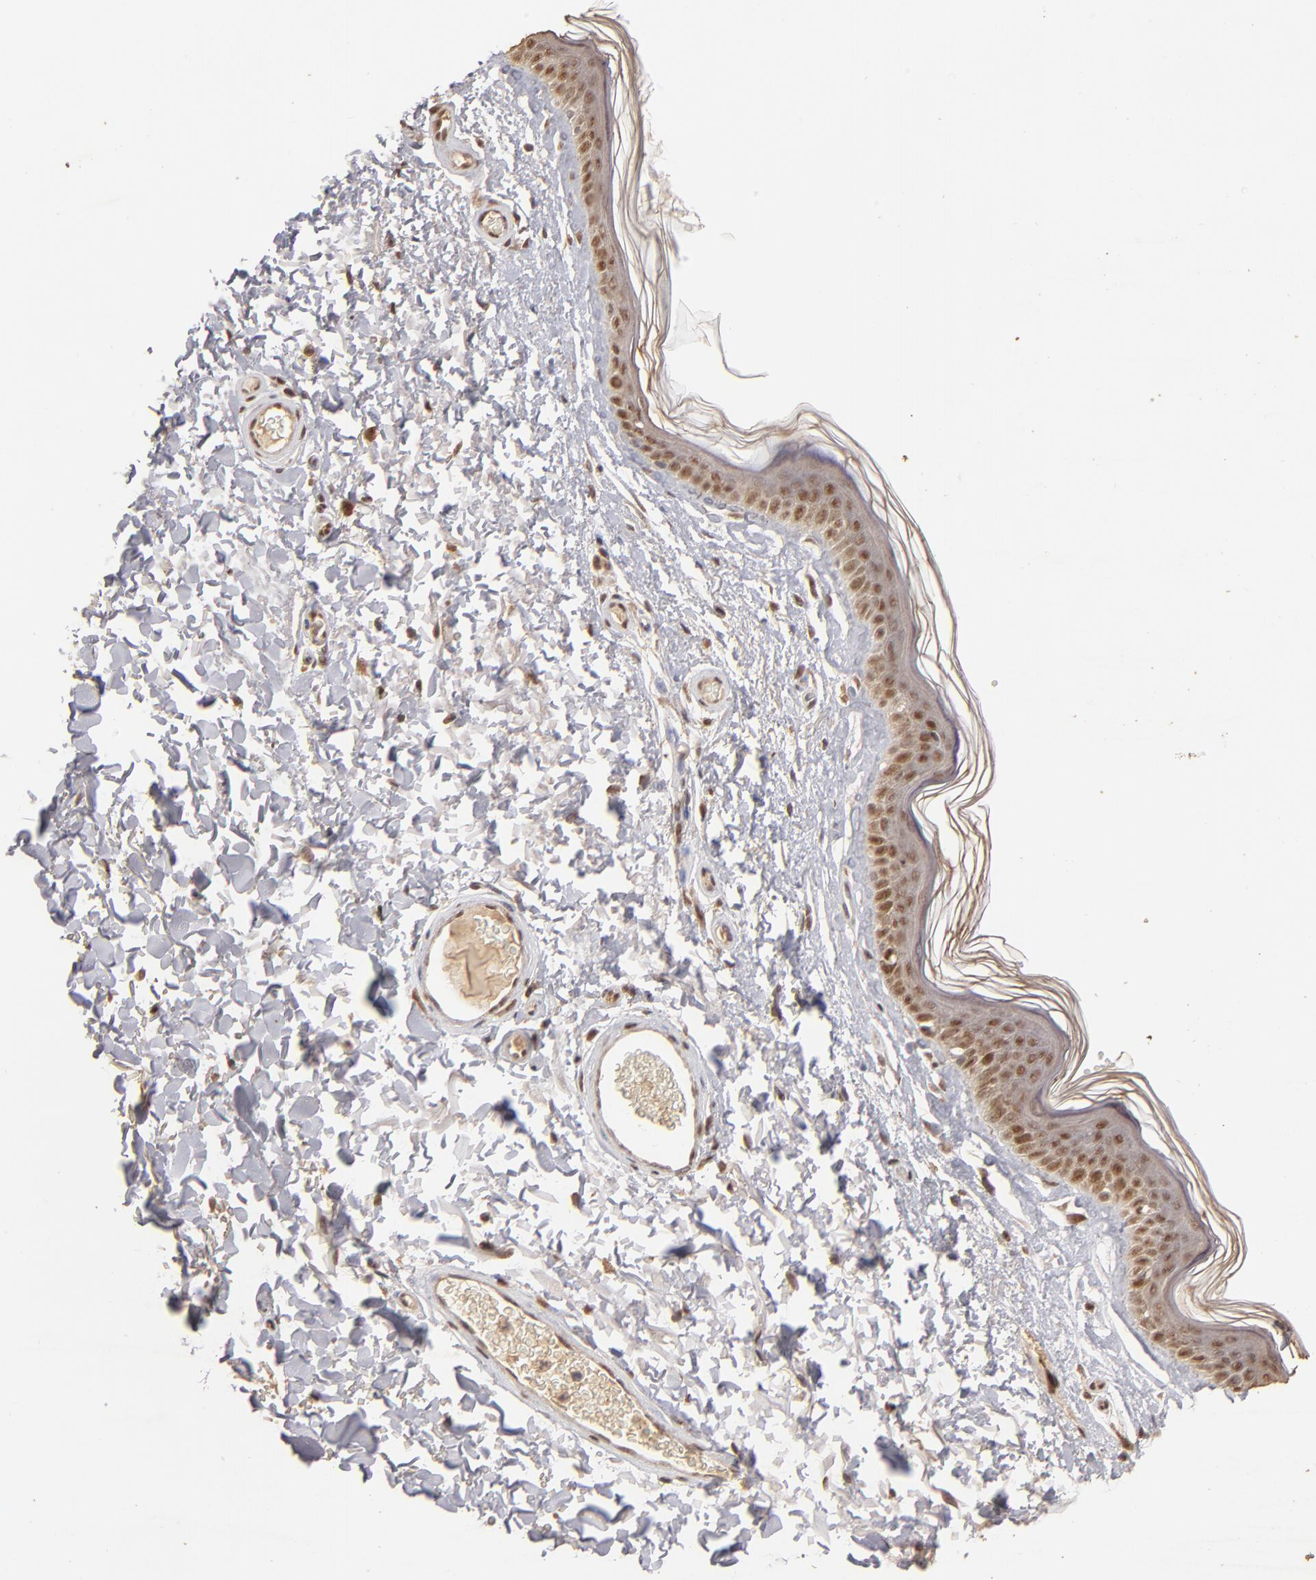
{"staining": {"intensity": "moderate", "quantity": ">75%", "location": "nuclear"}, "tissue": "skin", "cell_type": "Fibroblasts", "image_type": "normal", "snomed": [{"axis": "morphology", "description": "Normal tissue, NOS"}, {"axis": "topography", "description": "Skin"}], "caption": "Protein staining shows moderate nuclear positivity in approximately >75% of fibroblasts in normal skin. Using DAB (3,3'-diaminobenzidine) (brown) and hematoxylin (blue) stains, captured at high magnification using brightfield microscopy.", "gene": "CLOCK", "patient": {"sex": "male", "age": 63}}